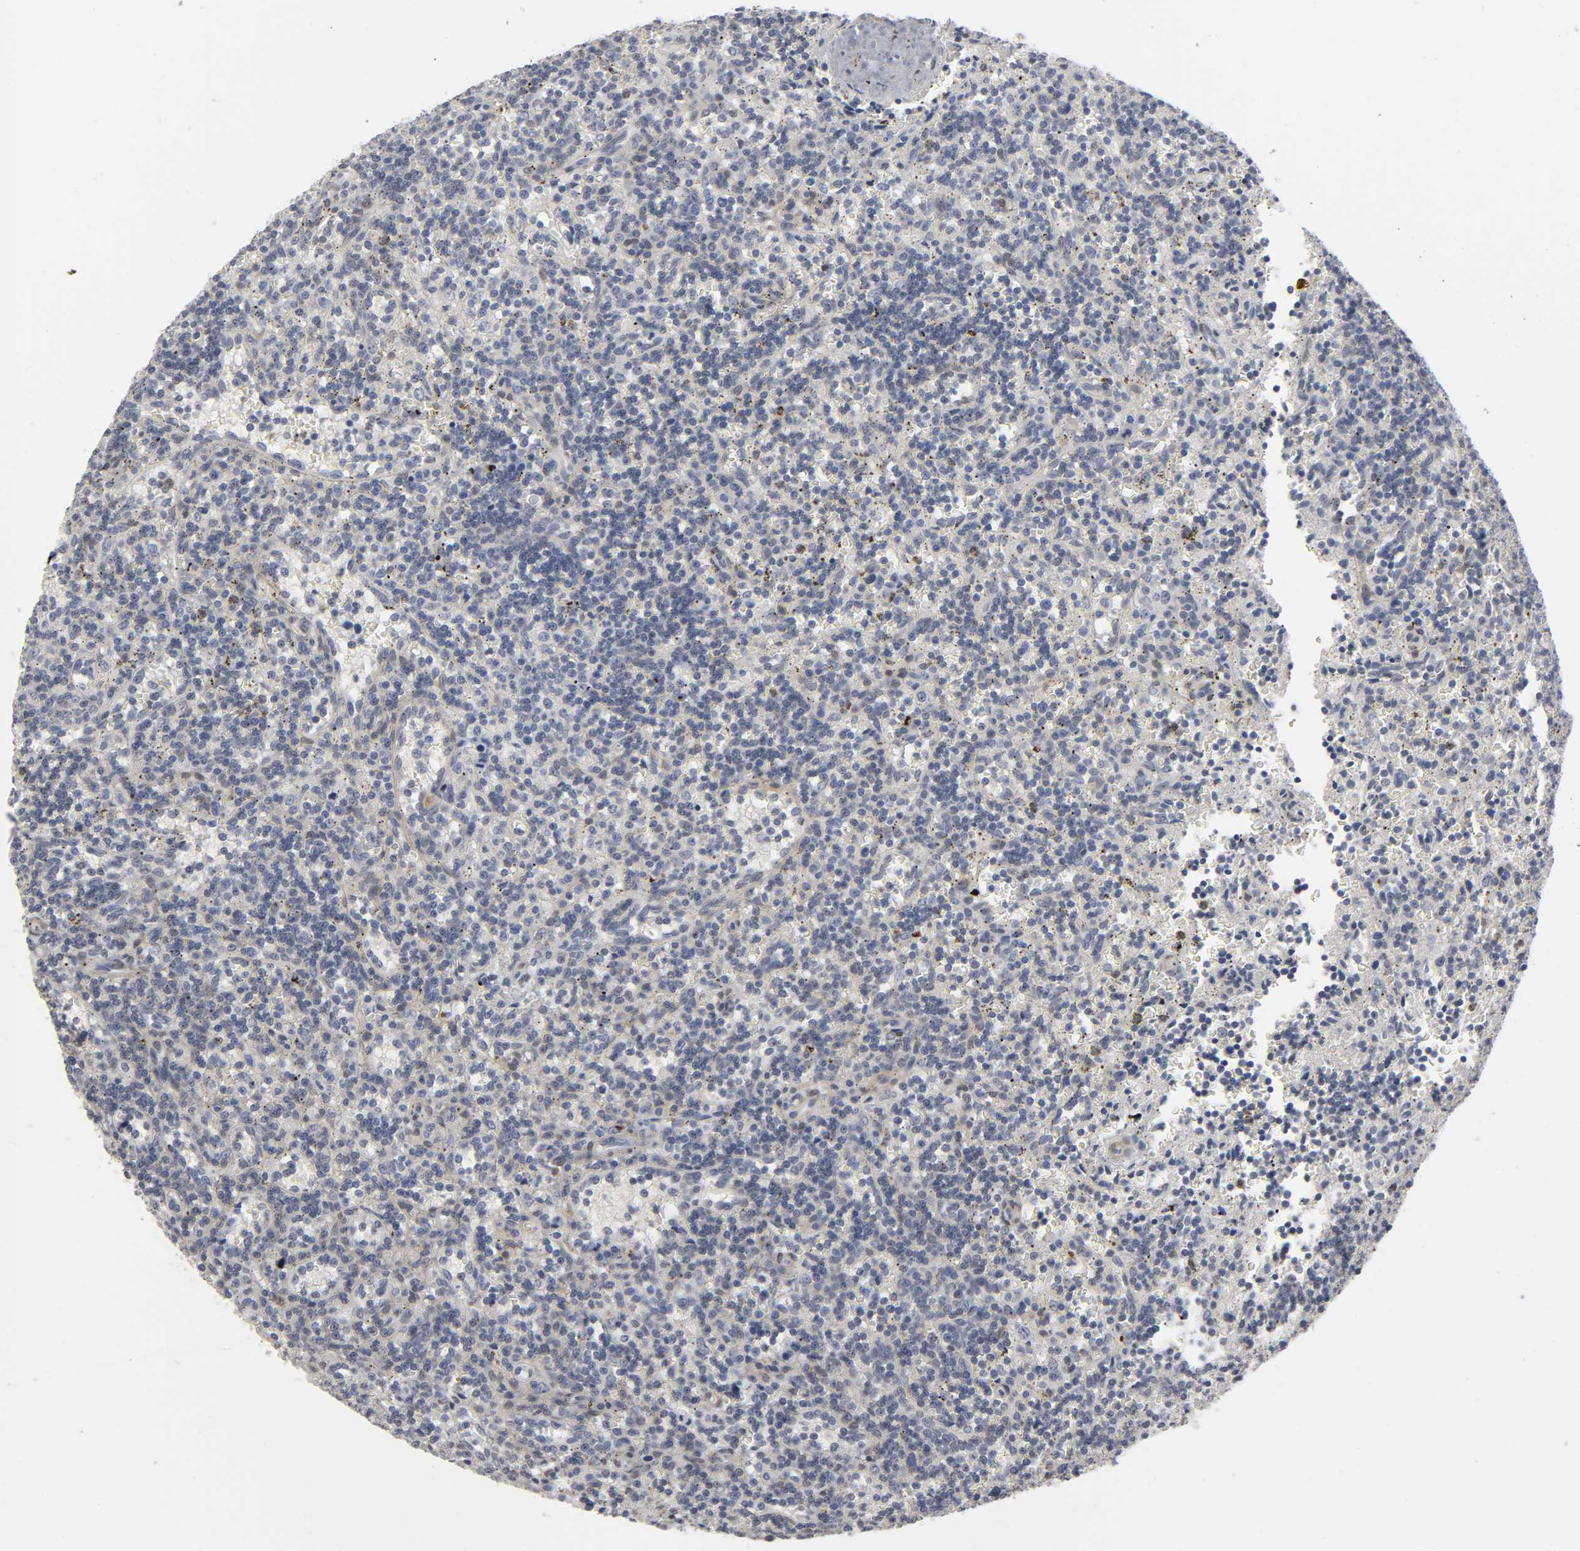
{"staining": {"intensity": "negative", "quantity": "none", "location": "none"}, "tissue": "lymphoma", "cell_type": "Tumor cells", "image_type": "cancer", "snomed": [{"axis": "morphology", "description": "Malignant lymphoma, non-Hodgkin's type, Low grade"}, {"axis": "topography", "description": "Spleen"}], "caption": "High magnification brightfield microscopy of lymphoma stained with DAB (3,3'-diaminobenzidine) (brown) and counterstained with hematoxylin (blue): tumor cells show no significant staining.", "gene": "PDLIM3", "patient": {"sex": "male", "age": 73}}